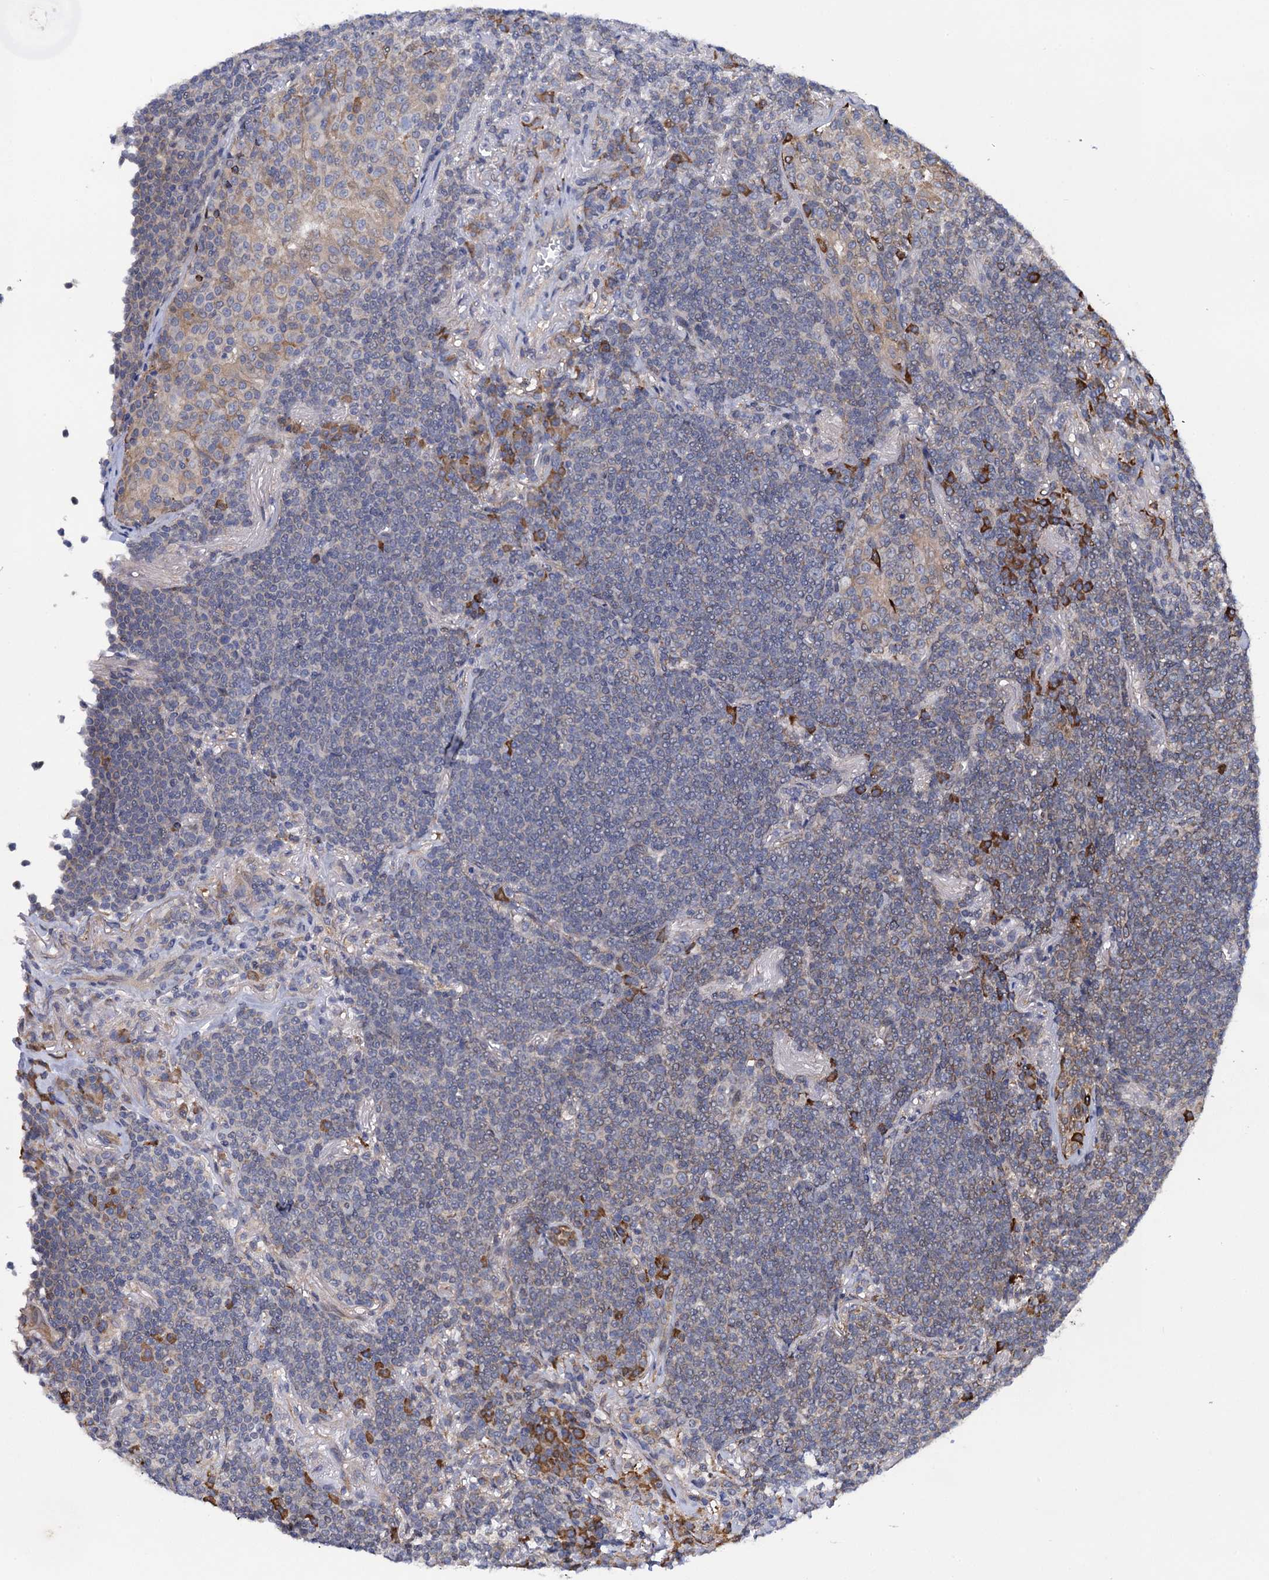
{"staining": {"intensity": "negative", "quantity": "none", "location": "none"}, "tissue": "lymphoma", "cell_type": "Tumor cells", "image_type": "cancer", "snomed": [{"axis": "morphology", "description": "Malignant lymphoma, non-Hodgkin's type, Low grade"}, {"axis": "topography", "description": "Lung"}], "caption": "Low-grade malignant lymphoma, non-Hodgkin's type was stained to show a protein in brown. There is no significant expression in tumor cells. (Brightfield microscopy of DAB immunohistochemistry (IHC) at high magnification).", "gene": "PGLS", "patient": {"sex": "female", "age": 71}}